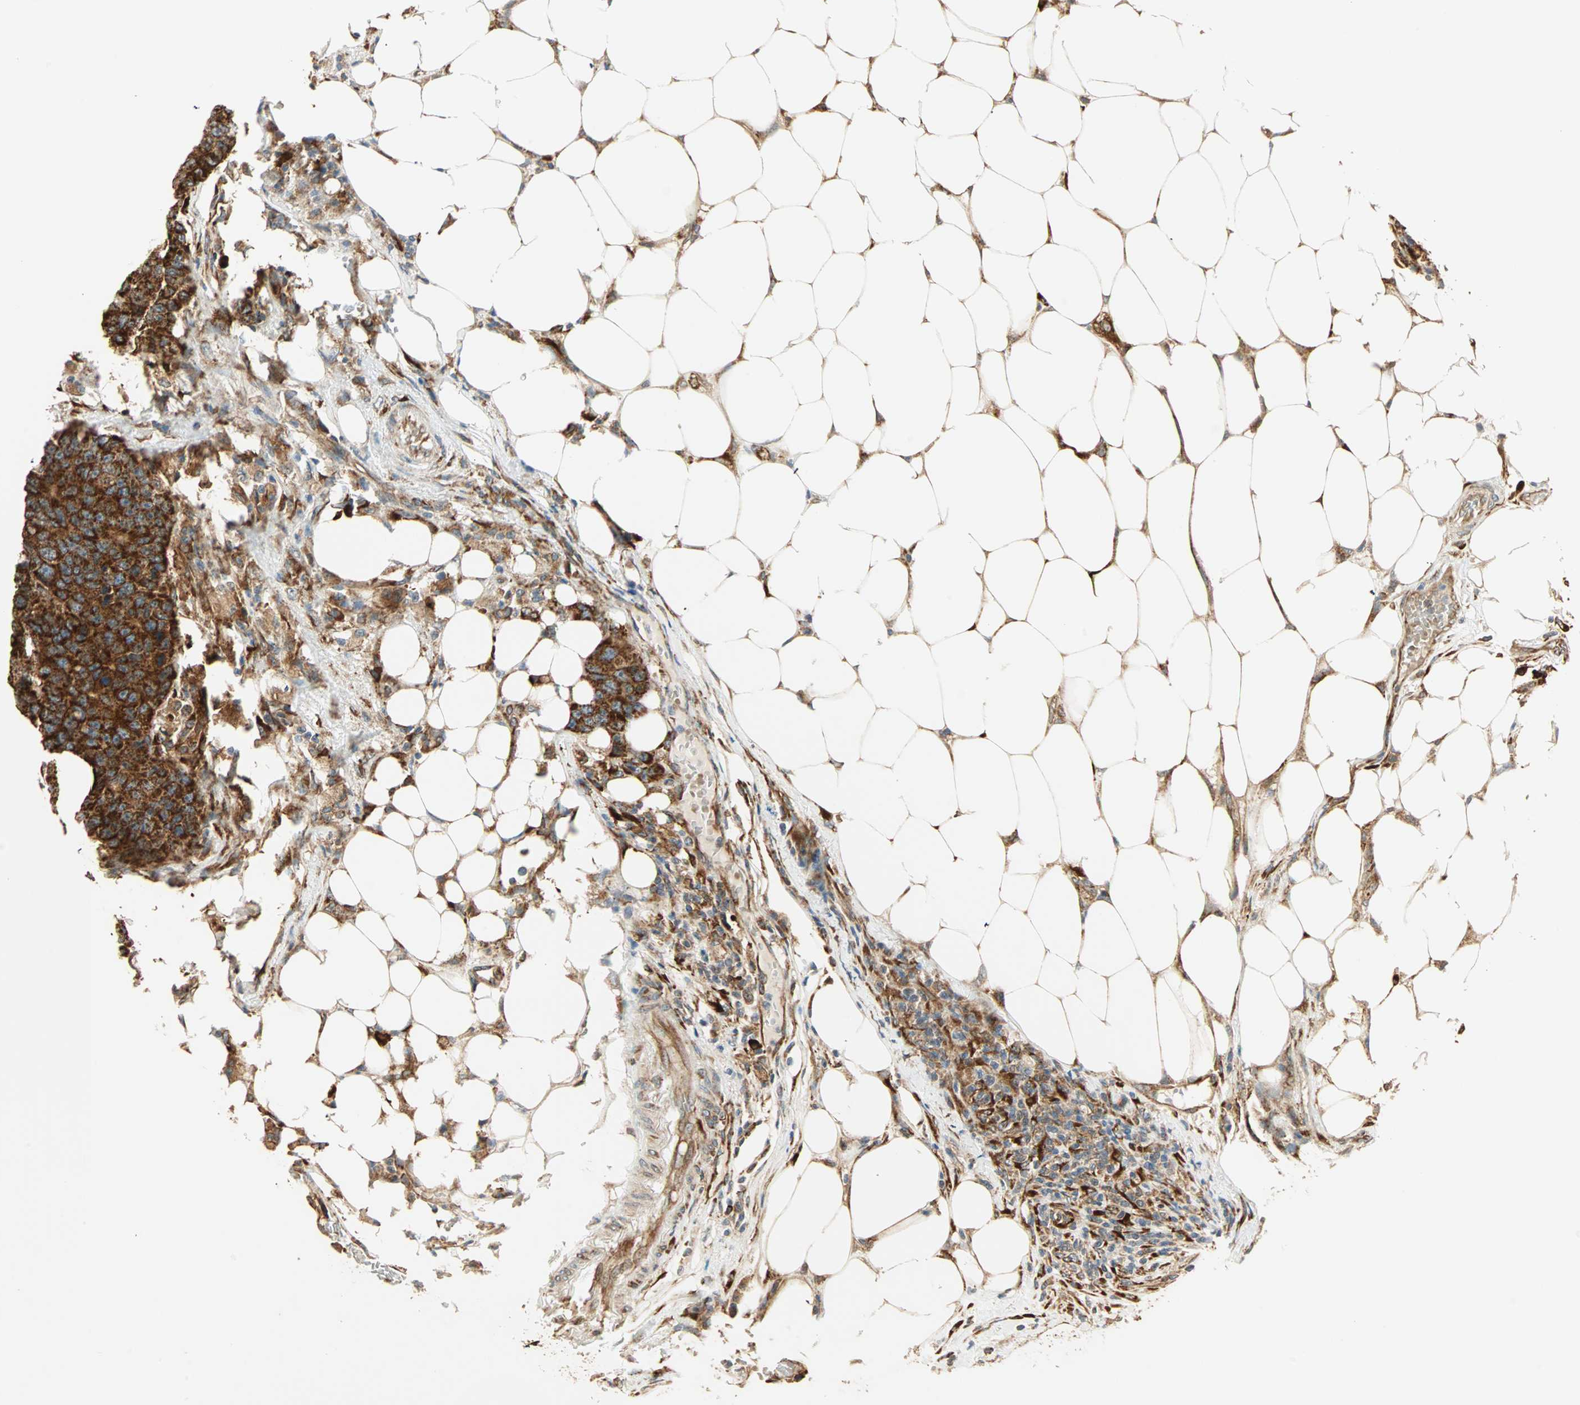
{"staining": {"intensity": "strong", "quantity": ">75%", "location": "cytoplasmic/membranous"}, "tissue": "colorectal cancer", "cell_type": "Tumor cells", "image_type": "cancer", "snomed": [{"axis": "morphology", "description": "Adenocarcinoma, NOS"}, {"axis": "topography", "description": "Colon"}], "caption": "A brown stain labels strong cytoplasmic/membranous expression of a protein in human colorectal cancer (adenocarcinoma) tumor cells. (brown staining indicates protein expression, while blue staining denotes nuclei).", "gene": "P4HA1", "patient": {"sex": "female", "age": 86}}